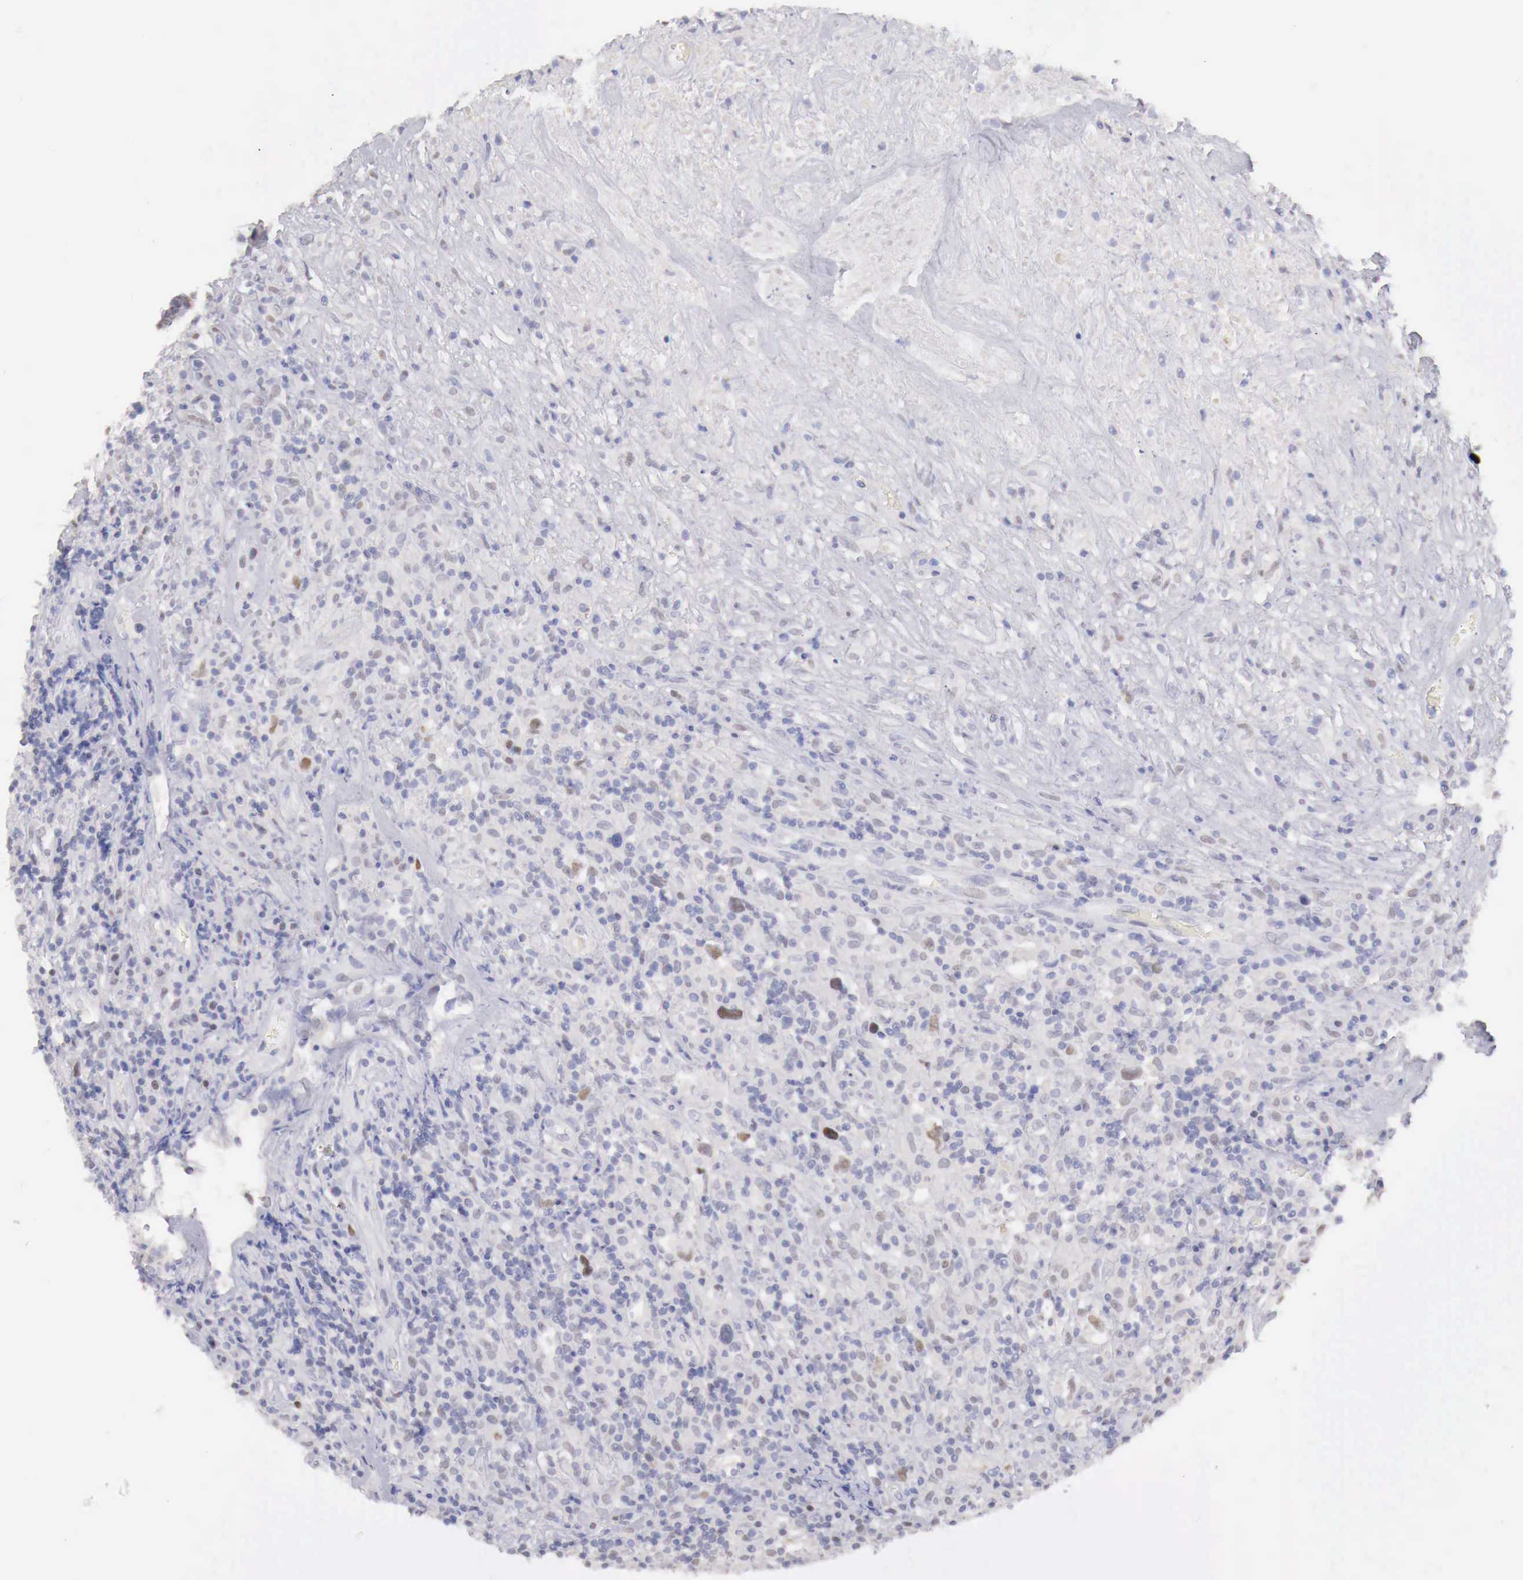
{"staining": {"intensity": "negative", "quantity": "none", "location": "none"}, "tissue": "lymphoma", "cell_type": "Tumor cells", "image_type": "cancer", "snomed": [{"axis": "morphology", "description": "Hodgkin's disease, NOS"}, {"axis": "topography", "description": "Lymph node"}], "caption": "High power microscopy micrograph of an immunohistochemistry image of Hodgkin's disease, revealing no significant staining in tumor cells.", "gene": "UBA1", "patient": {"sex": "male", "age": 46}}